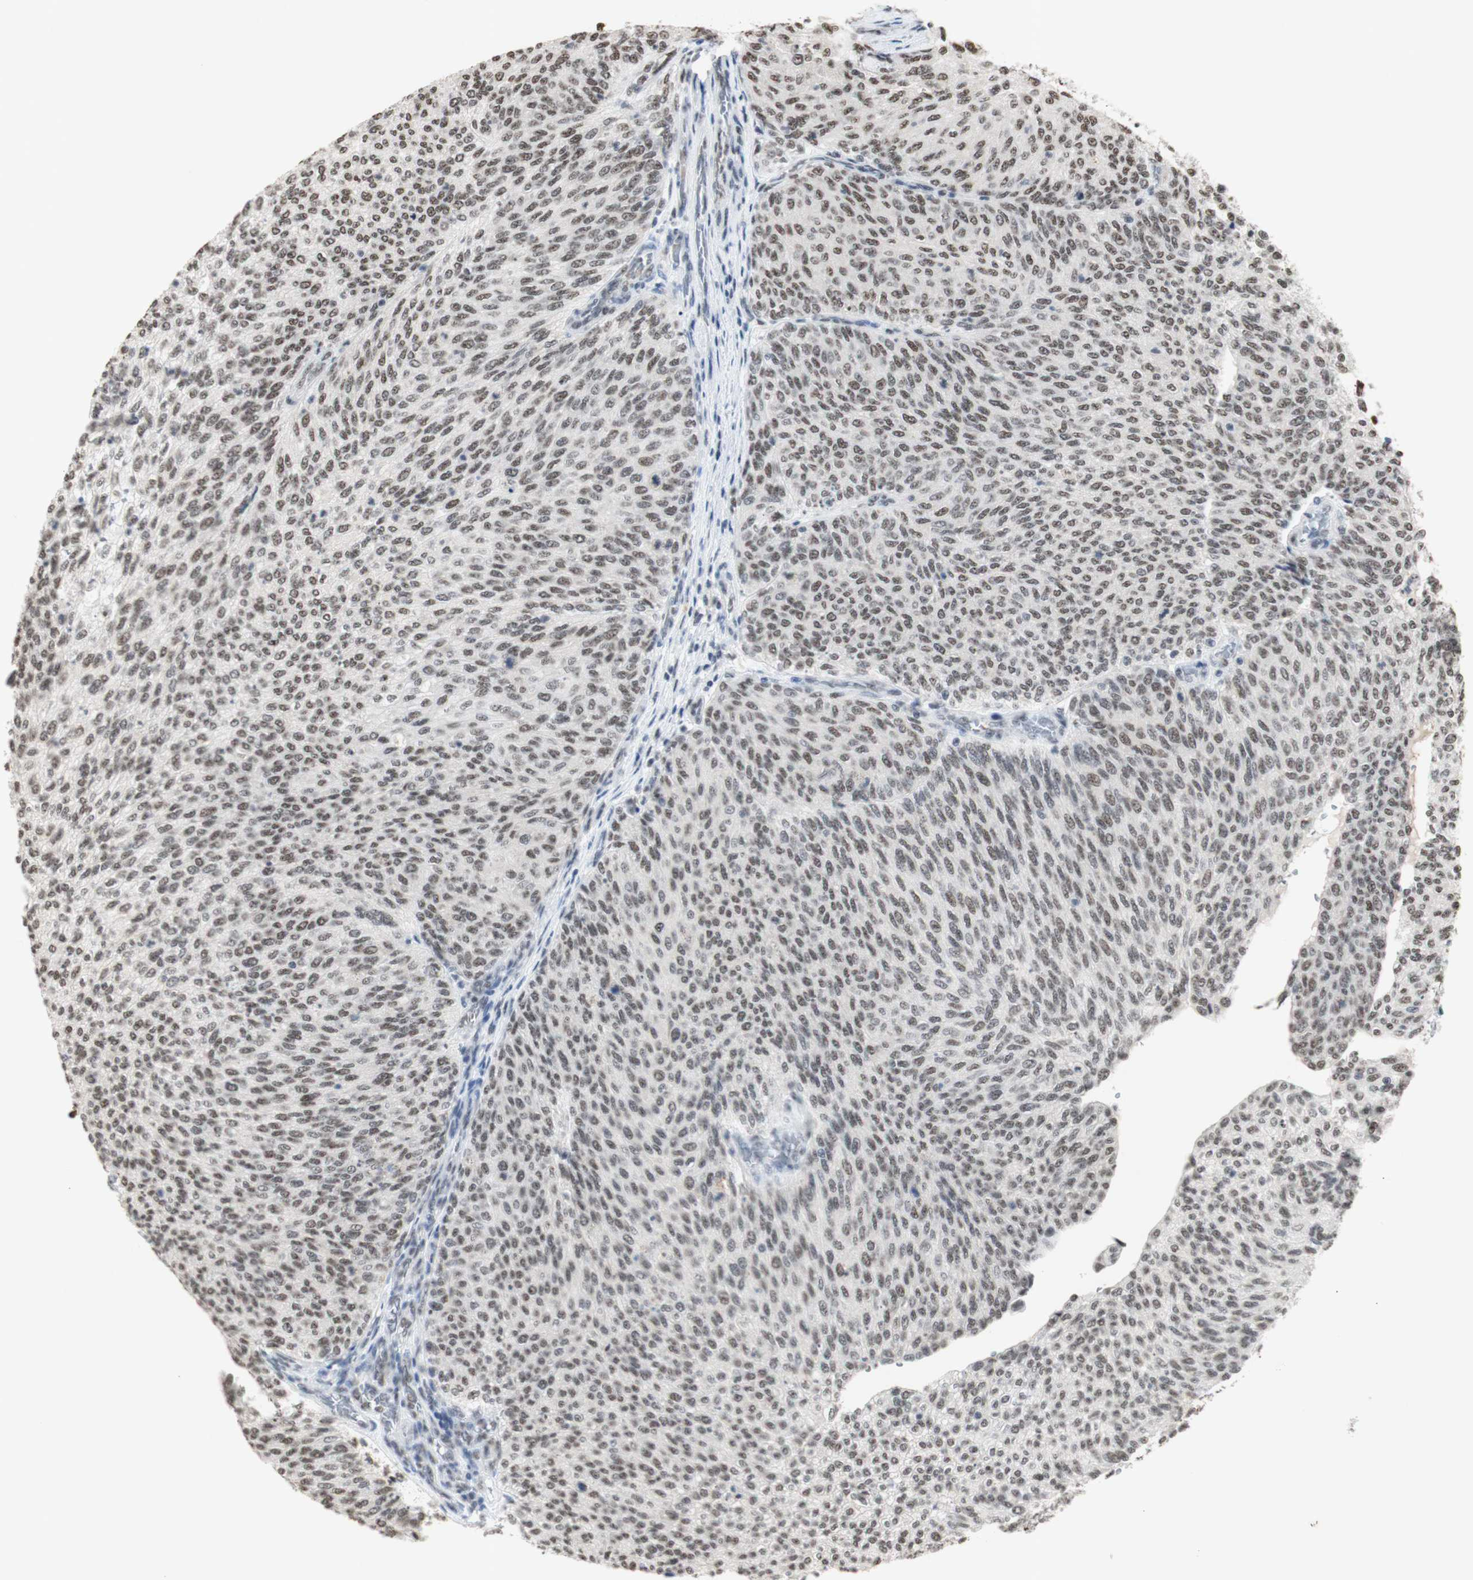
{"staining": {"intensity": "moderate", "quantity": ">75%", "location": "nuclear"}, "tissue": "urothelial cancer", "cell_type": "Tumor cells", "image_type": "cancer", "snomed": [{"axis": "morphology", "description": "Urothelial carcinoma, Low grade"}, {"axis": "topography", "description": "Urinary bladder"}], "caption": "A brown stain highlights moderate nuclear positivity of a protein in human low-grade urothelial carcinoma tumor cells.", "gene": "SNRPB", "patient": {"sex": "female", "age": 79}}